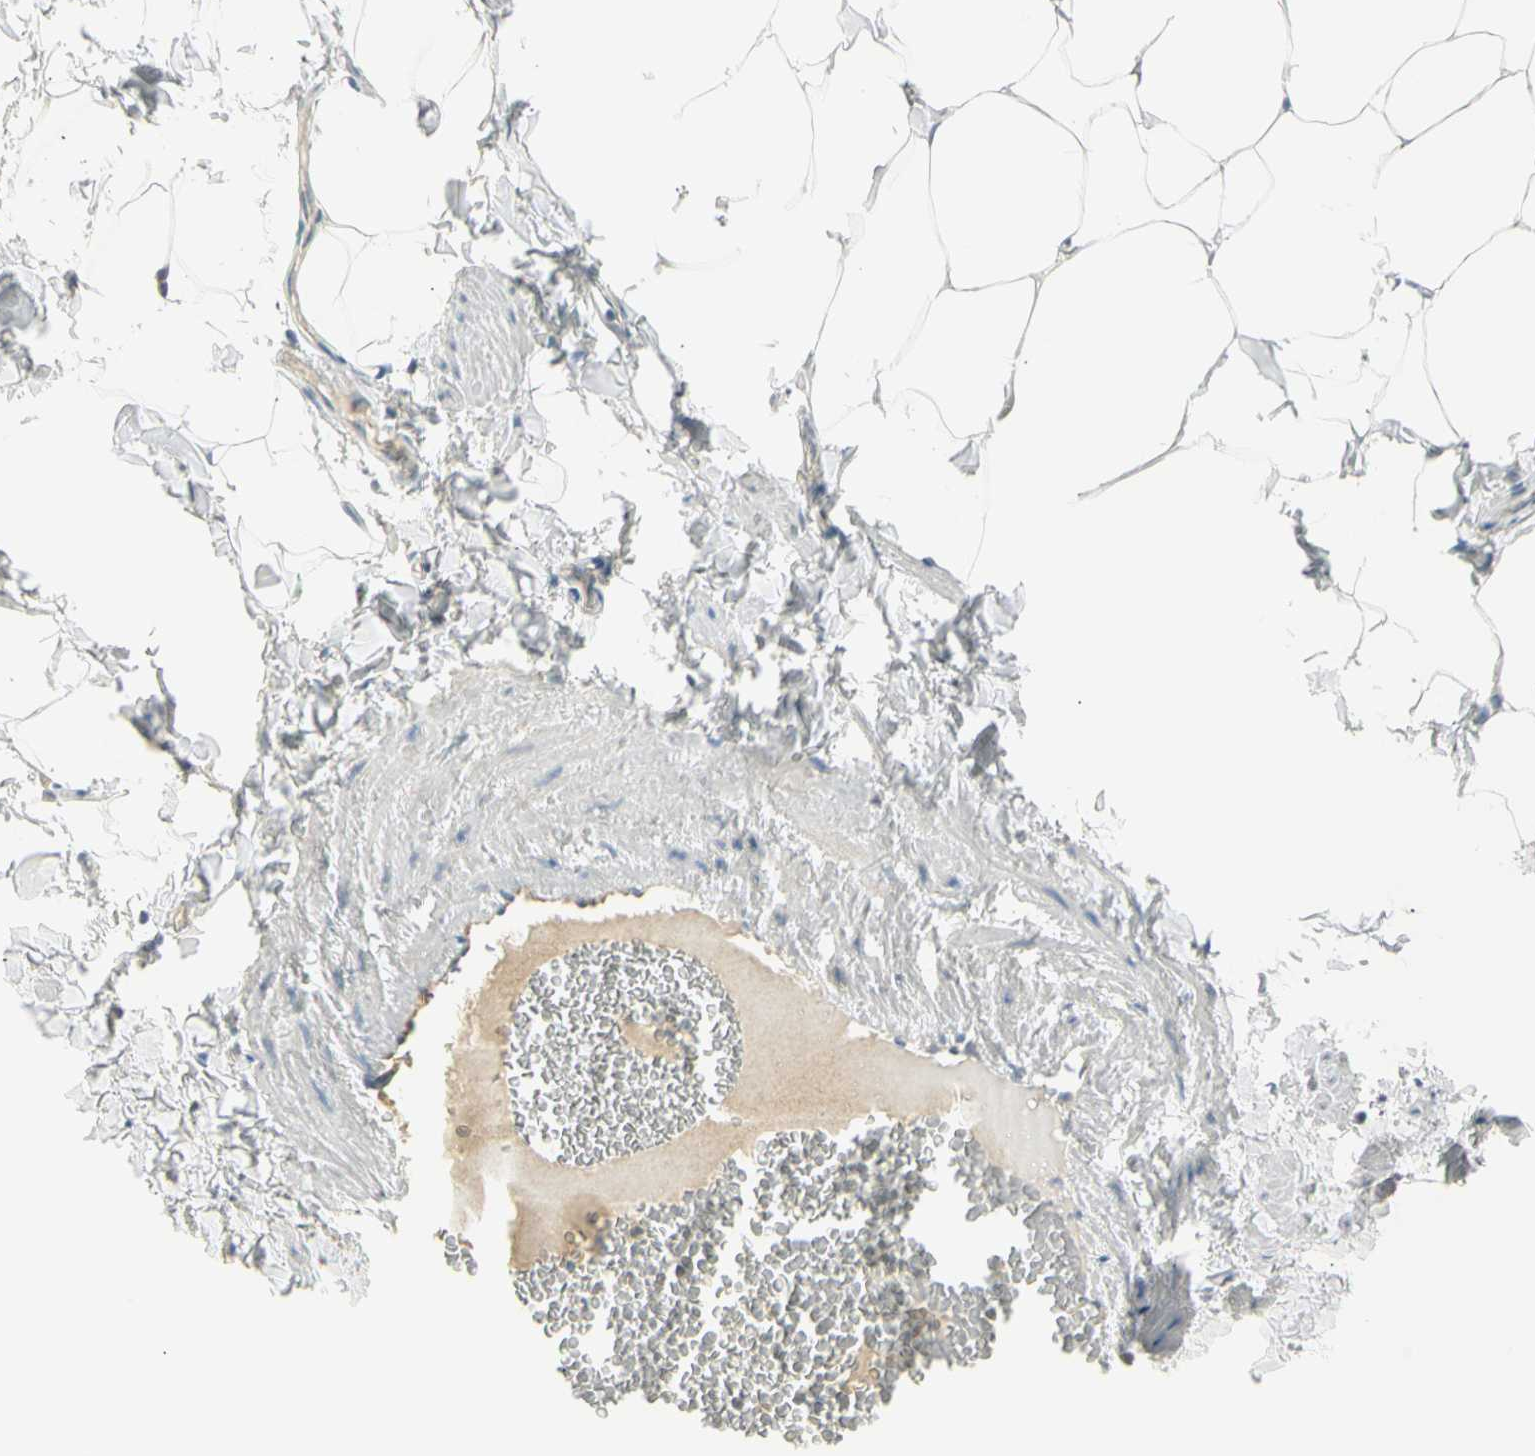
{"staining": {"intensity": "negative", "quantity": "none", "location": "none"}, "tissue": "adipose tissue", "cell_type": "Adipocytes", "image_type": "normal", "snomed": [{"axis": "morphology", "description": "Normal tissue, NOS"}, {"axis": "topography", "description": "Vascular tissue"}], "caption": "Adipose tissue stained for a protein using immunohistochemistry reveals no staining adipocytes.", "gene": "TNFSF11", "patient": {"sex": "male", "age": 41}}